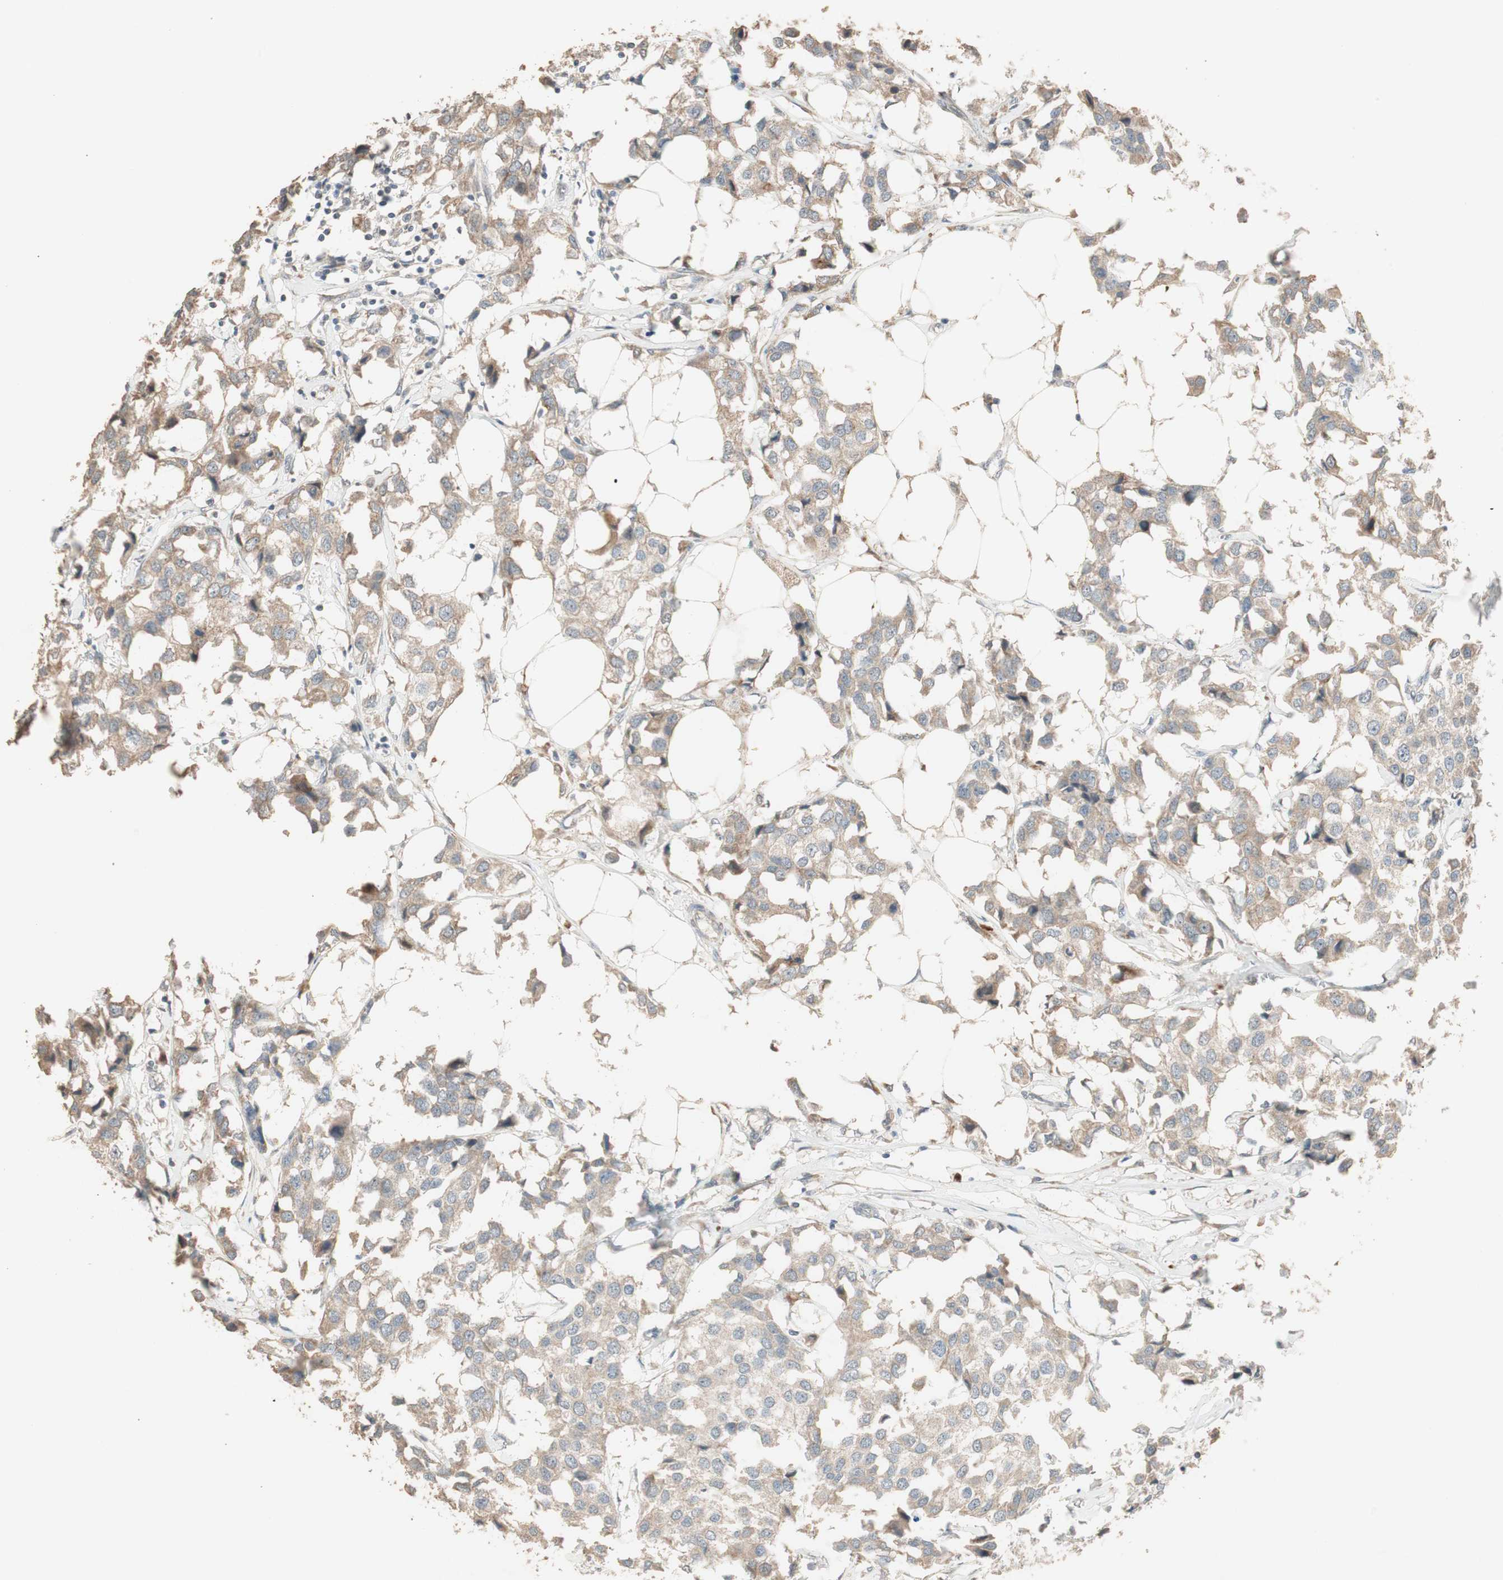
{"staining": {"intensity": "weak", "quantity": ">75%", "location": "cytoplasmic/membranous"}, "tissue": "breast cancer", "cell_type": "Tumor cells", "image_type": "cancer", "snomed": [{"axis": "morphology", "description": "Duct carcinoma"}, {"axis": "topography", "description": "Breast"}], "caption": "Invasive ductal carcinoma (breast) tissue exhibits weak cytoplasmic/membranous positivity in approximately >75% of tumor cells", "gene": "RARRES1", "patient": {"sex": "female", "age": 80}}